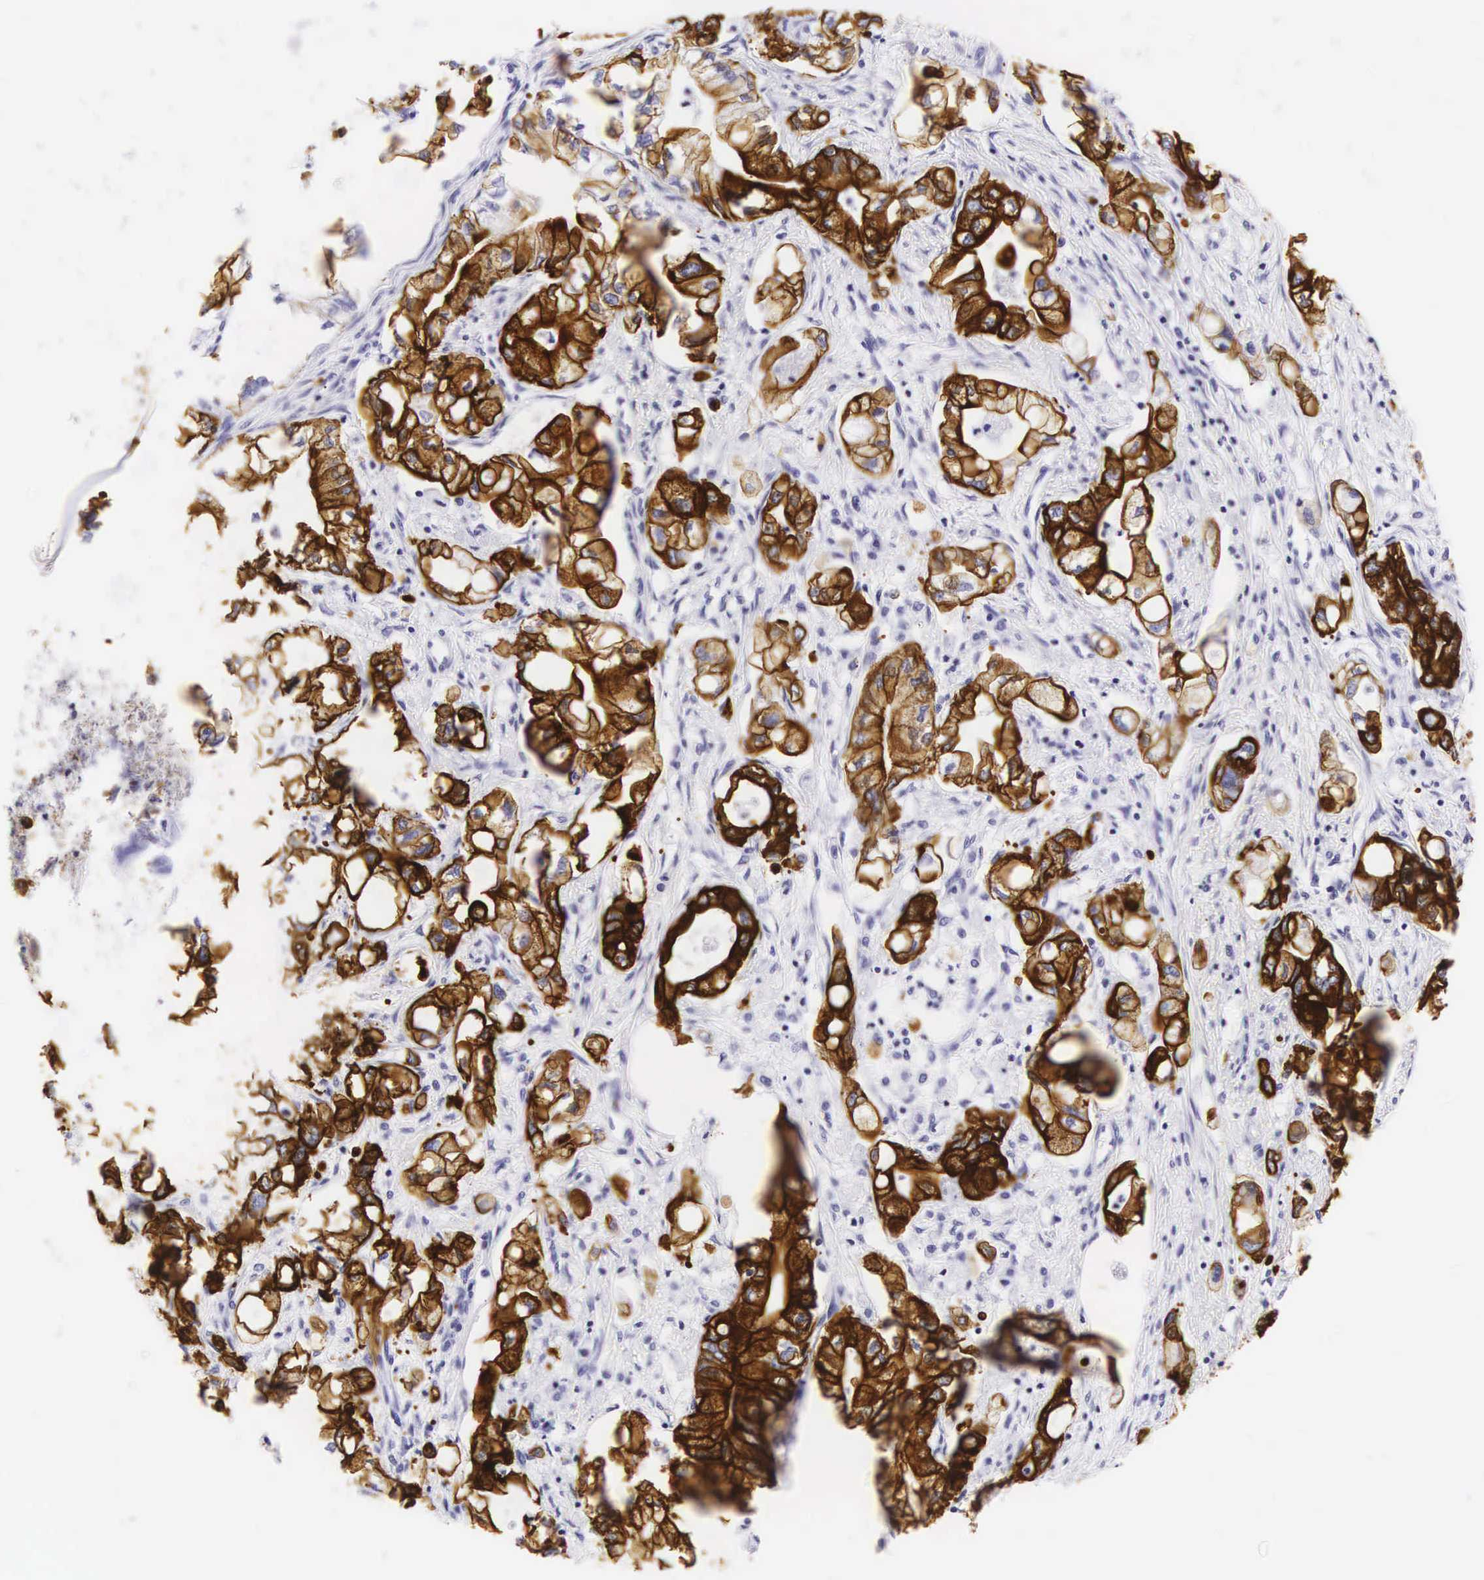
{"staining": {"intensity": "strong", "quantity": ">75%", "location": "cytoplasmic/membranous"}, "tissue": "pancreatic cancer", "cell_type": "Tumor cells", "image_type": "cancer", "snomed": [{"axis": "morphology", "description": "Adenocarcinoma, NOS"}, {"axis": "topography", "description": "Pancreas"}], "caption": "Pancreatic cancer stained with a protein marker reveals strong staining in tumor cells.", "gene": "KRT18", "patient": {"sex": "male", "age": 79}}